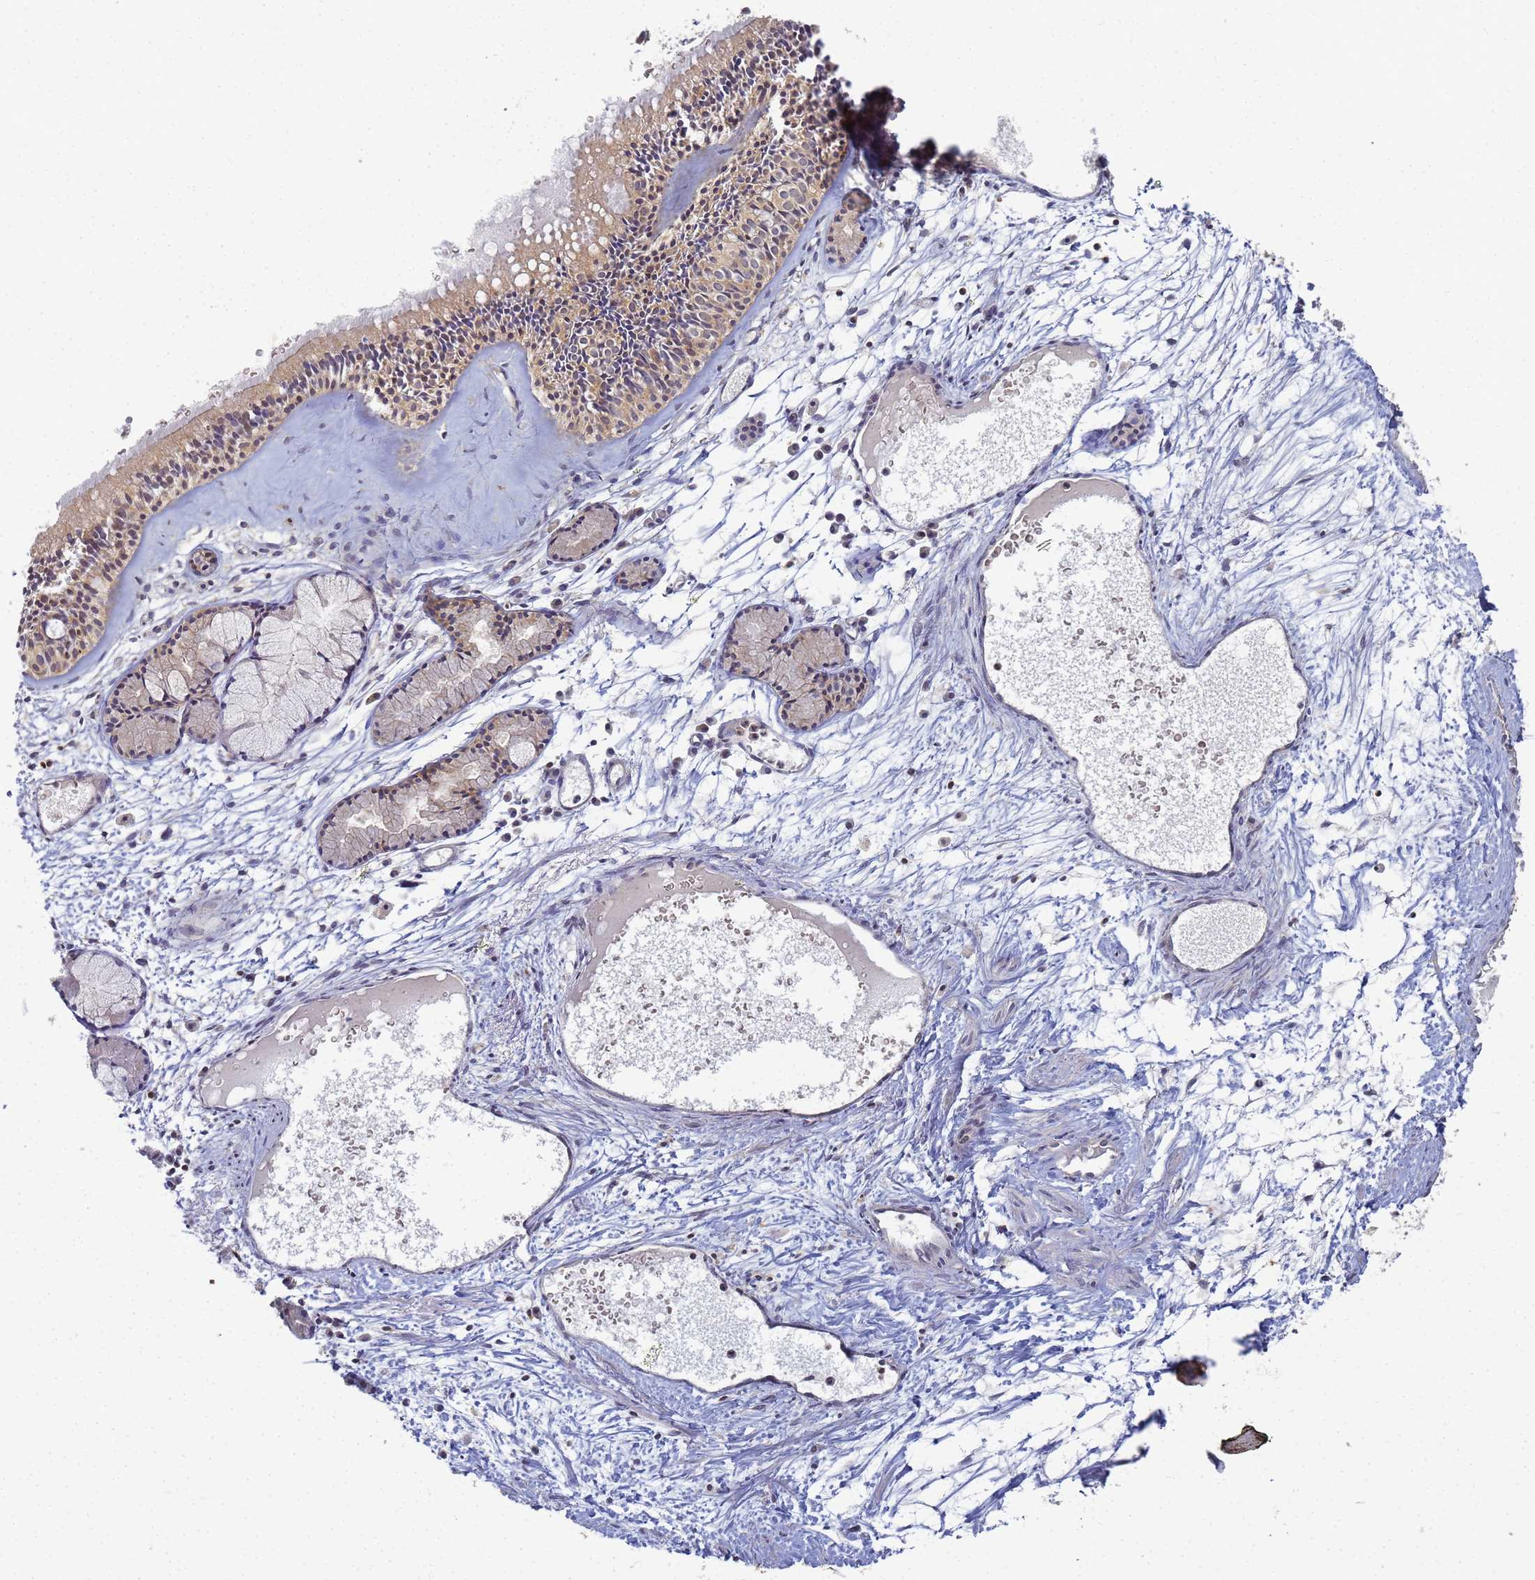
{"staining": {"intensity": "moderate", "quantity": "25%-75%", "location": "cytoplasmic/membranous"}, "tissue": "nasopharynx", "cell_type": "Respiratory epithelial cells", "image_type": "normal", "snomed": [{"axis": "morphology", "description": "Normal tissue, NOS"}, {"axis": "topography", "description": "Nasopharynx"}], "caption": "Immunohistochemistry (IHC) of unremarkable human nasopharynx exhibits medium levels of moderate cytoplasmic/membranous positivity in about 25%-75% of respiratory epithelial cells.", "gene": "SHARPIN", "patient": {"sex": "male", "age": 81}}